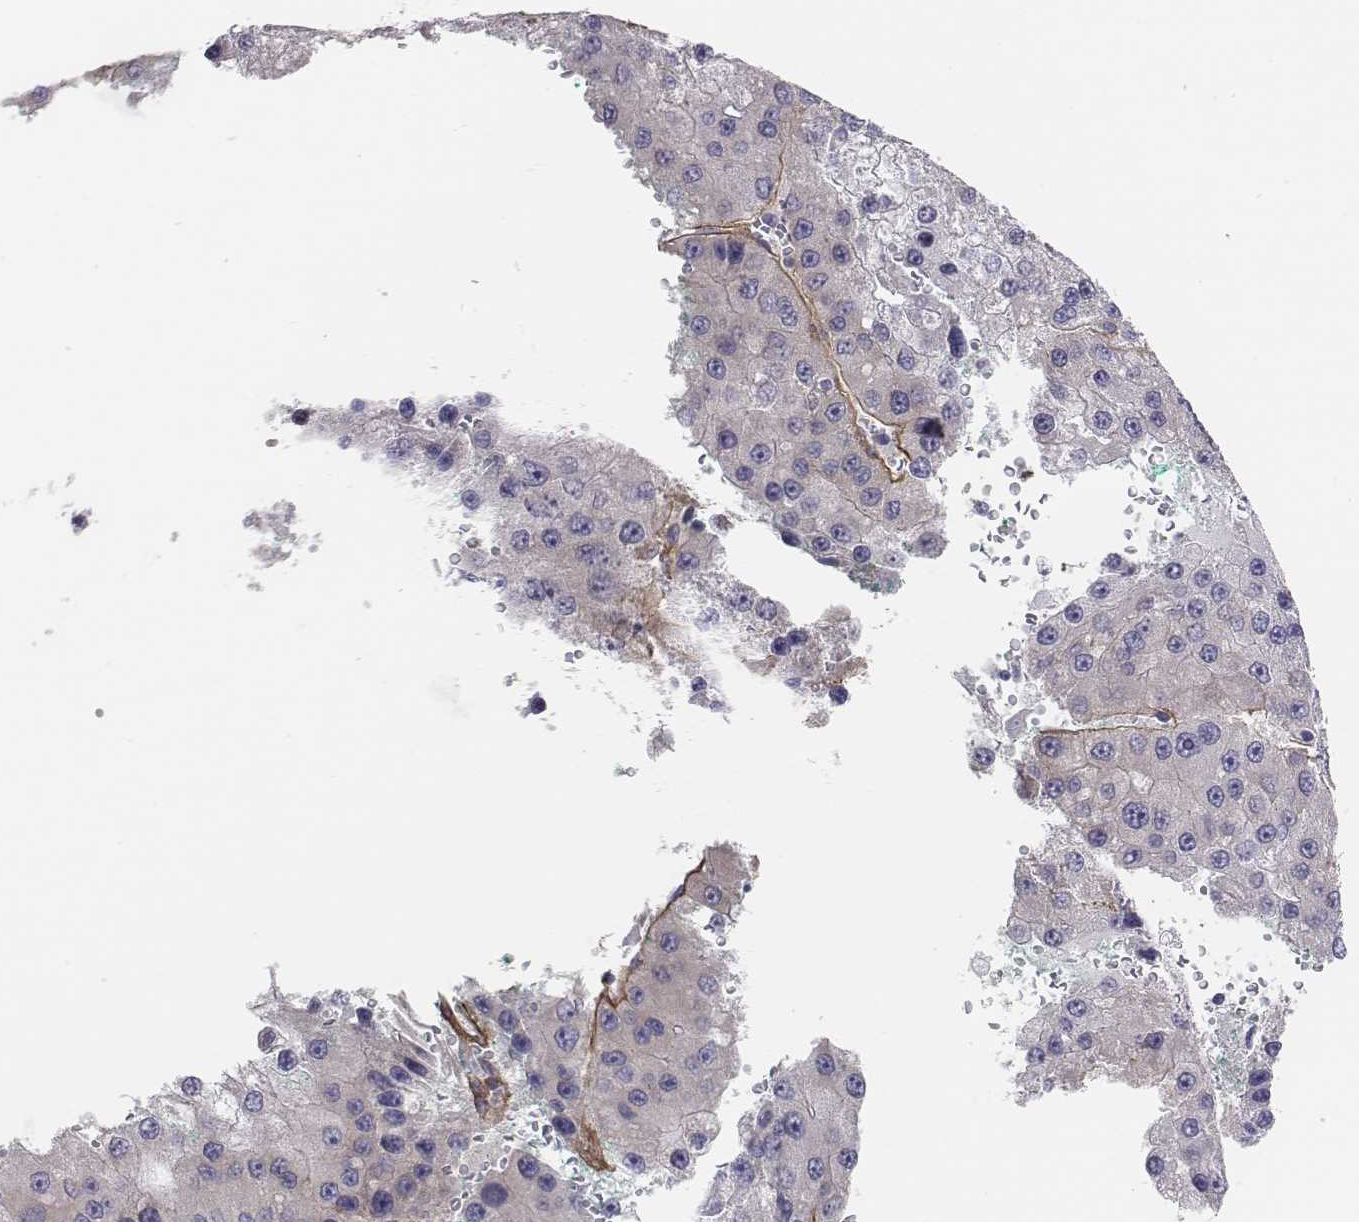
{"staining": {"intensity": "negative", "quantity": "none", "location": "none"}, "tissue": "liver cancer", "cell_type": "Tumor cells", "image_type": "cancer", "snomed": [{"axis": "morphology", "description": "Carcinoma, Hepatocellular, NOS"}, {"axis": "topography", "description": "Liver"}], "caption": "This is an IHC photomicrograph of liver hepatocellular carcinoma. There is no staining in tumor cells.", "gene": "CHST14", "patient": {"sex": "female", "age": 73}}